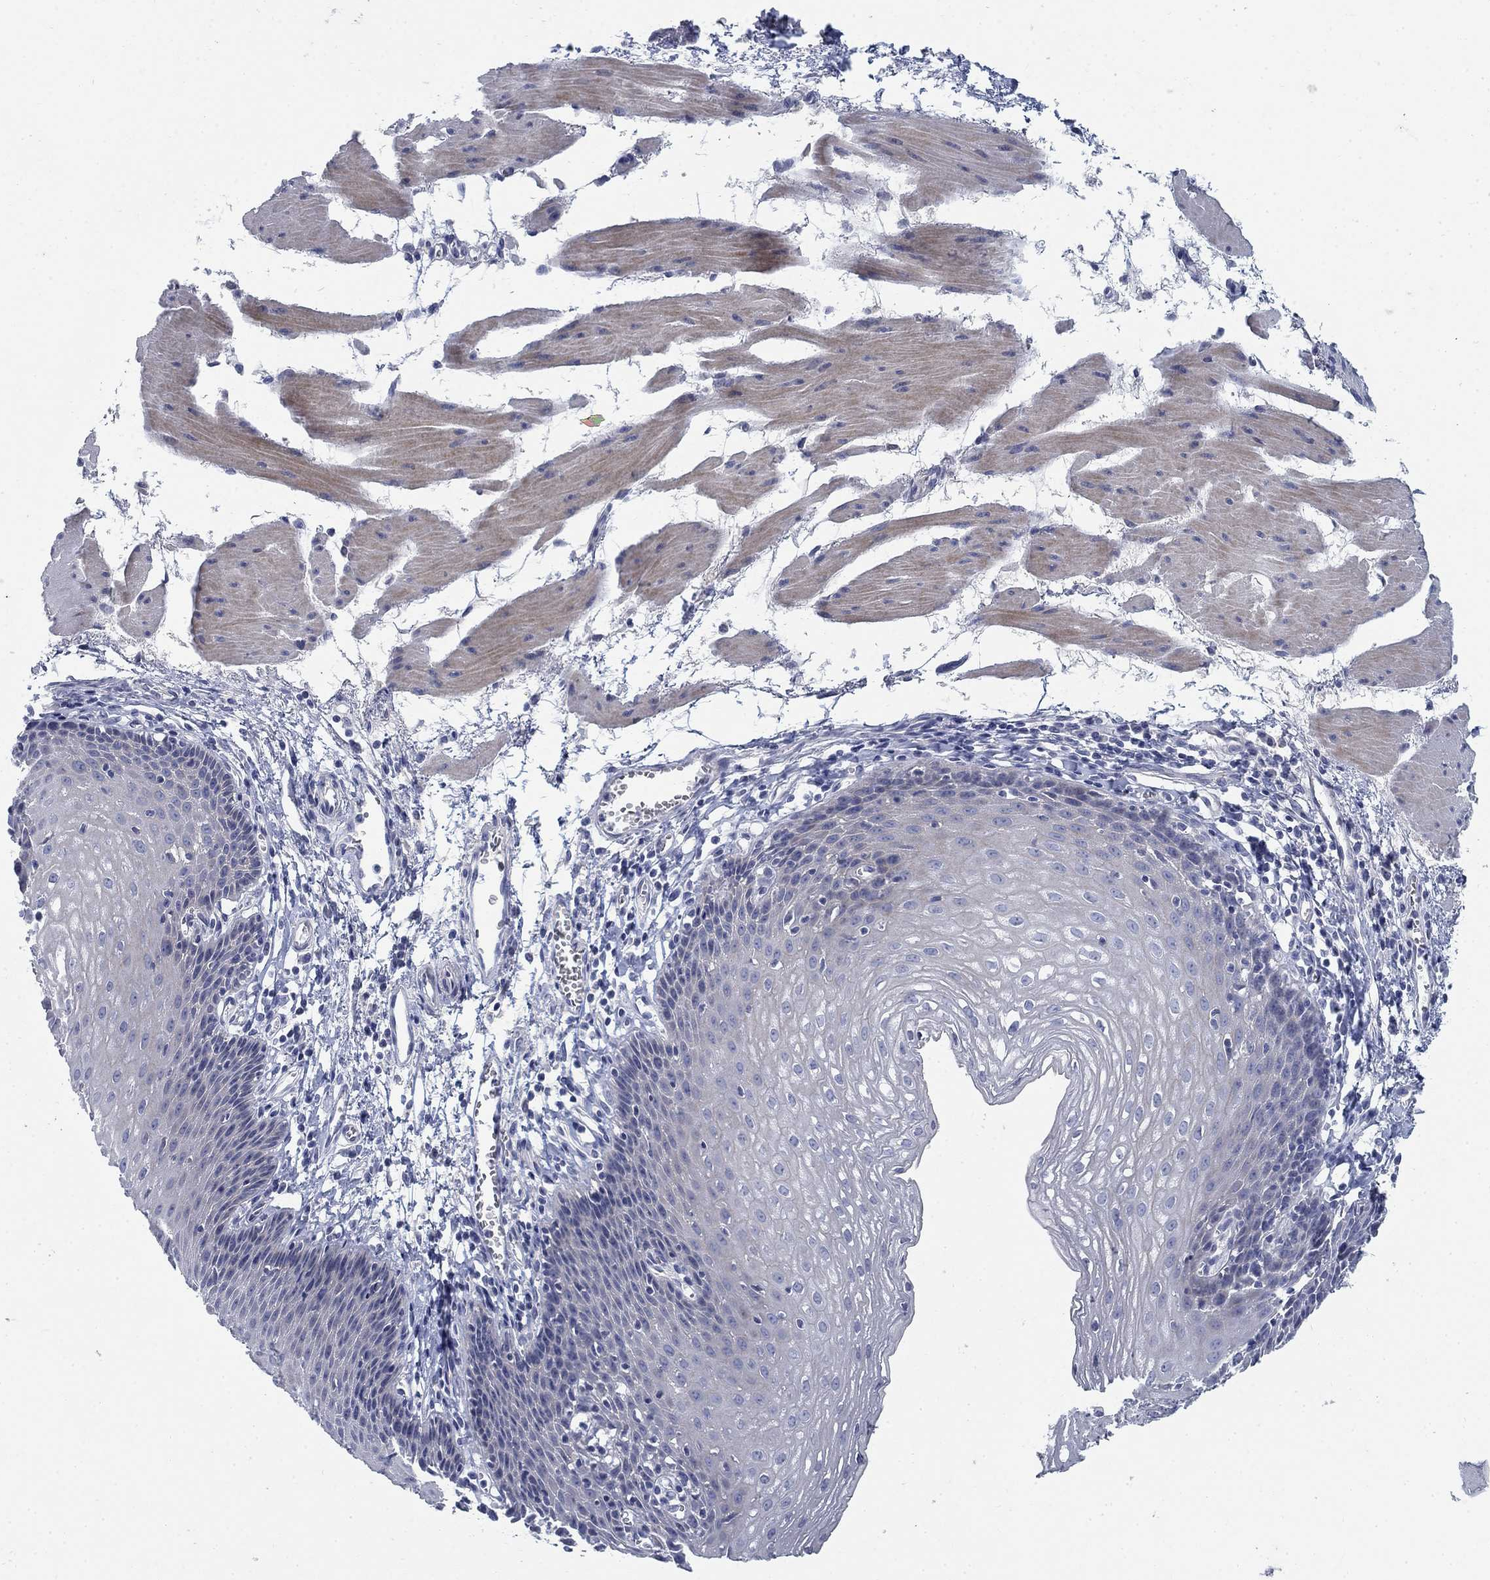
{"staining": {"intensity": "negative", "quantity": "none", "location": "none"}, "tissue": "esophagus", "cell_type": "Squamous epithelial cells", "image_type": "normal", "snomed": [{"axis": "morphology", "description": "Normal tissue, NOS"}, {"axis": "topography", "description": "Esophagus"}], "caption": "Immunohistochemical staining of benign esophagus shows no significant staining in squamous epithelial cells. The staining is performed using DAB (3,3'-diaminobenzidine) brown chromogen with nuclei counter-stained in using hematoxylin.", "gene": "DNER", "patient": {"sex": "female", "age": 64}}